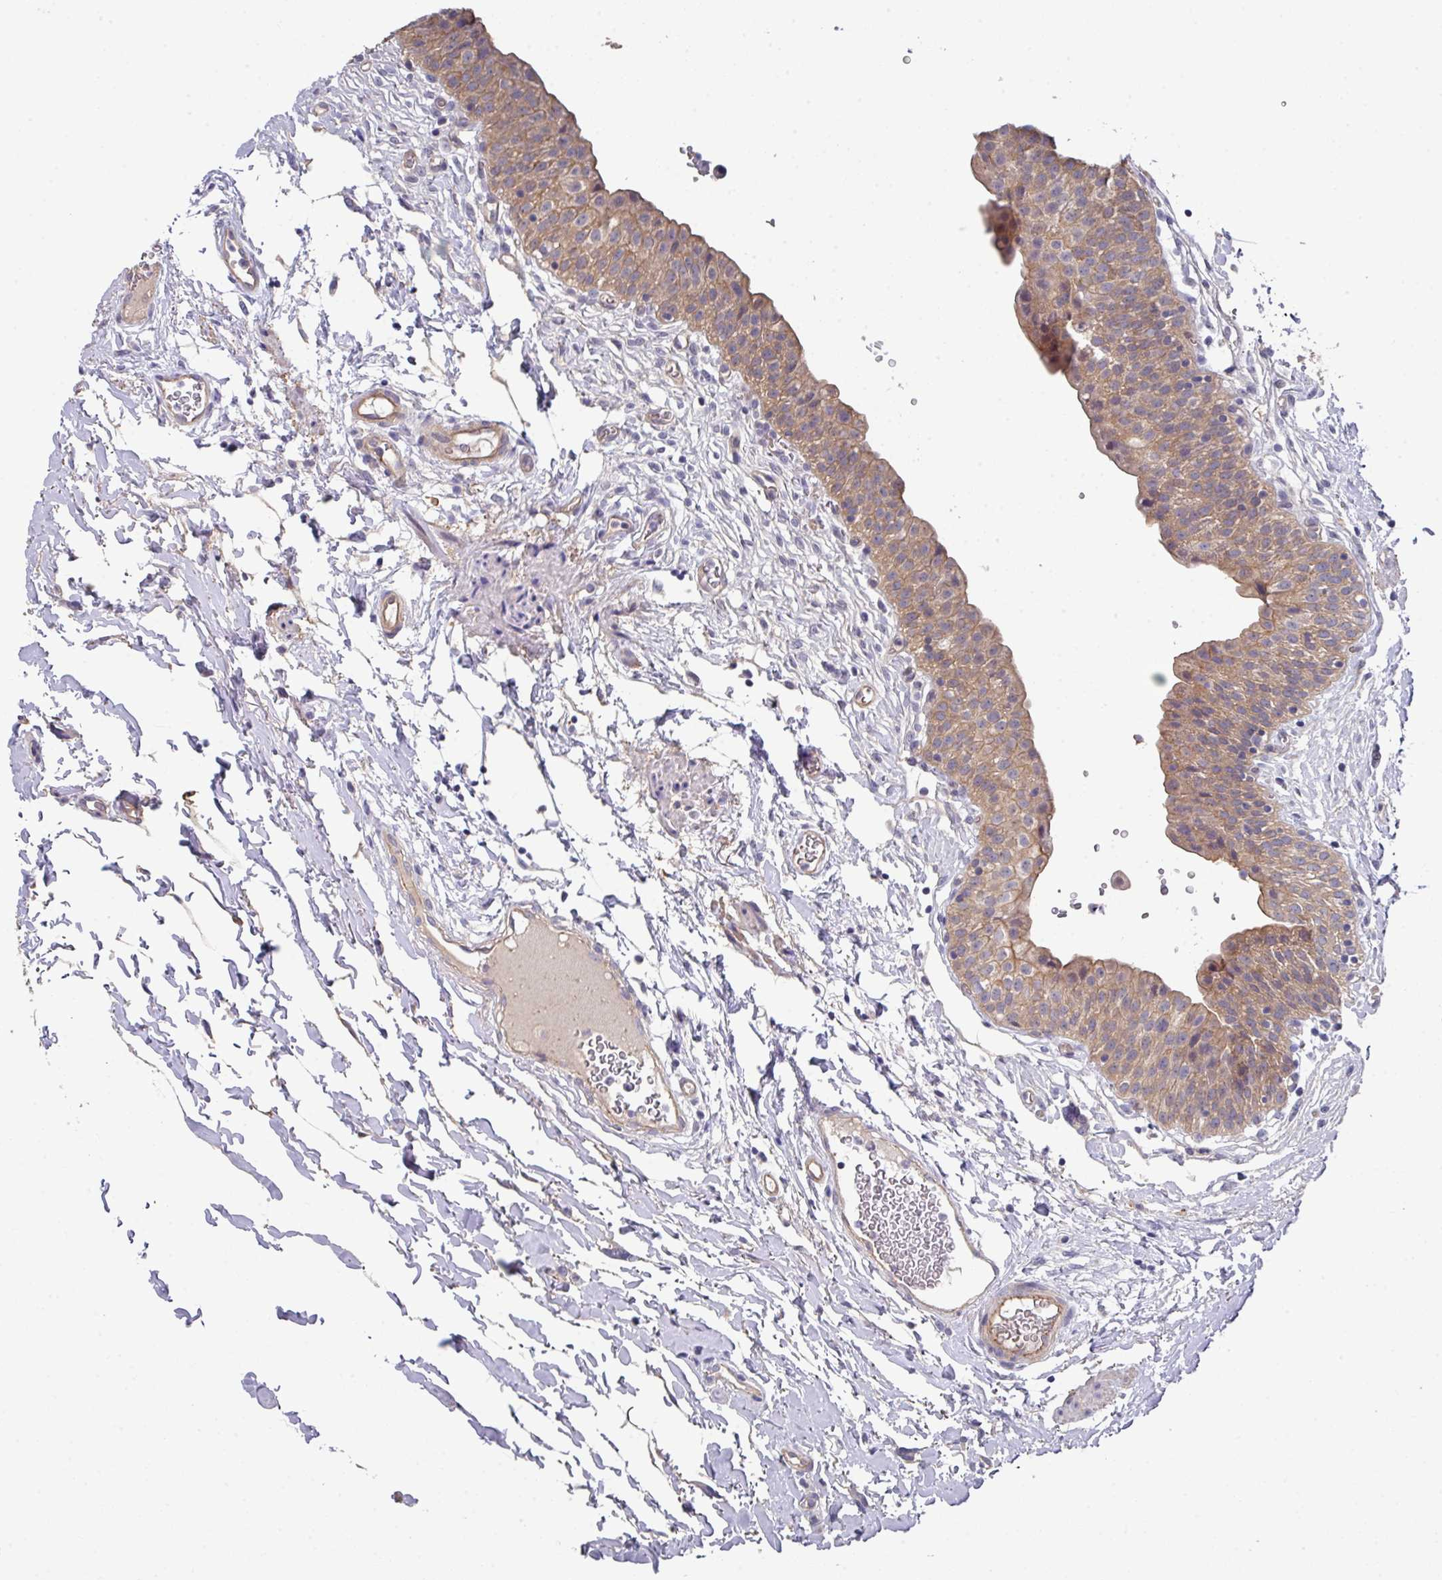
{"staining": {"intensity": "moderate", "quantity": ">75%", "location": "cytoplasmic/membranous"}, "tissue": "urinary bladder", "cell_type": "Urothelial cells", "image_type": "normal", "snomed": [{"axis": "morphology", "description": "Normal tissue, NOS"}, {"axis": "topography", "description": "Urinary bladder"}, {"axis": "topography", "description": "Peripheral nerve tissue"}], "caption": "A brown stain shows moderate cytoplasmic/membranous expression of a protein in urothelial cells of benign urinary bladder. The protein of interest is stained brown, and the nuclei are stained in blue (DAB IHC with brightfield microscopy, high magnification).", "gene": "PRR5", "patient": {"sex": "male", "age": 55}}